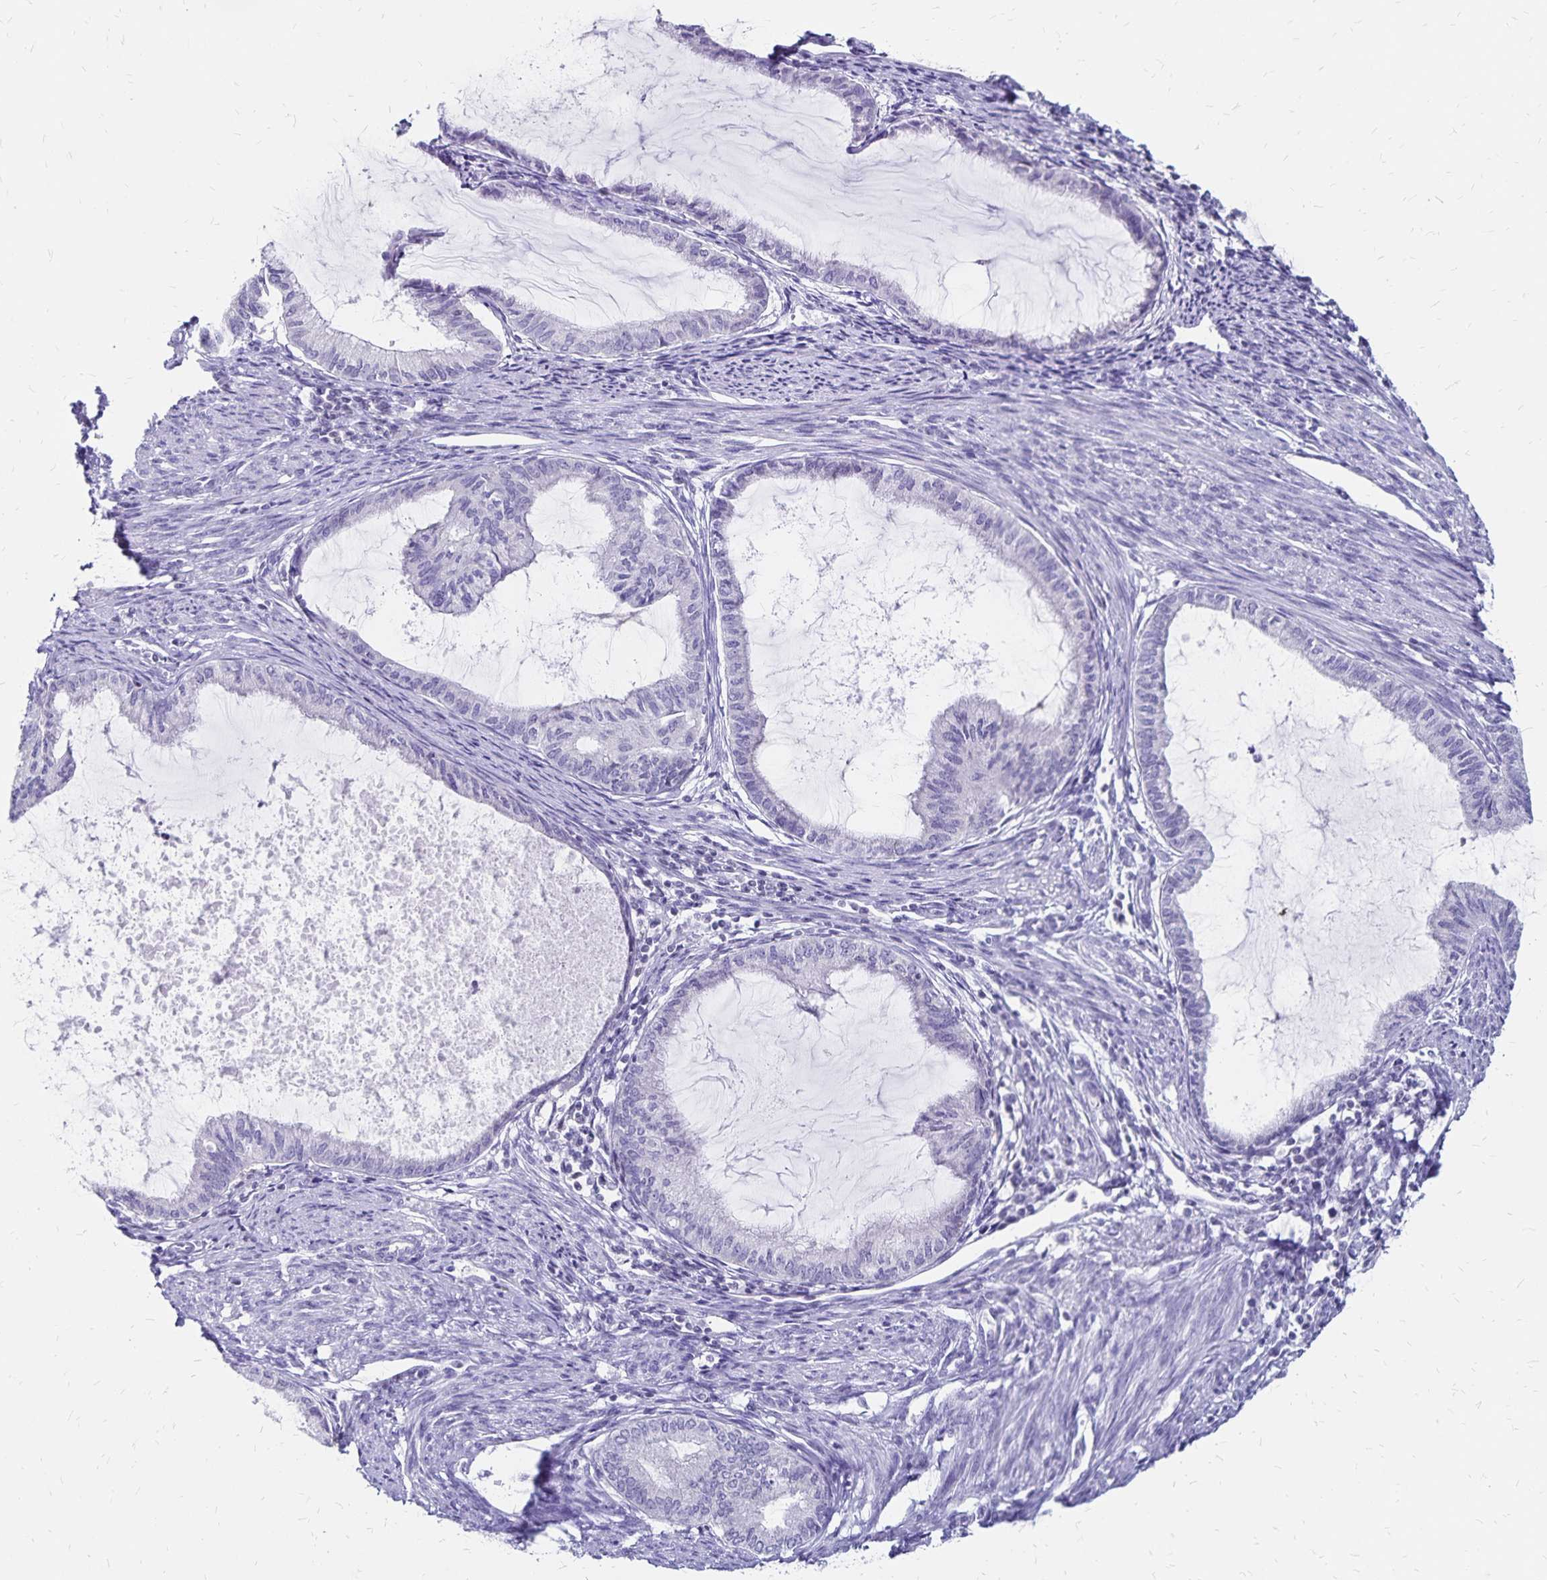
{"staining": {"intensity": "negative", "quantity": "none", "location": "none"}, "tissue": "endometrial cancer", "cell_type": "Tumor cells", "image_type": "cancer", "snomed": [{"axis": "morphology", "description": "Adenocarcinoma, NOS"}, {"axis": "topography", "description": "Endometrium"}], "caption": "Immunohistochemical staining of human endometrial adenocarcinoma reveals no significant positivity in tumor cells.", "gene": "IKZF1", "patient": {"sex": "female", "age": 86}}